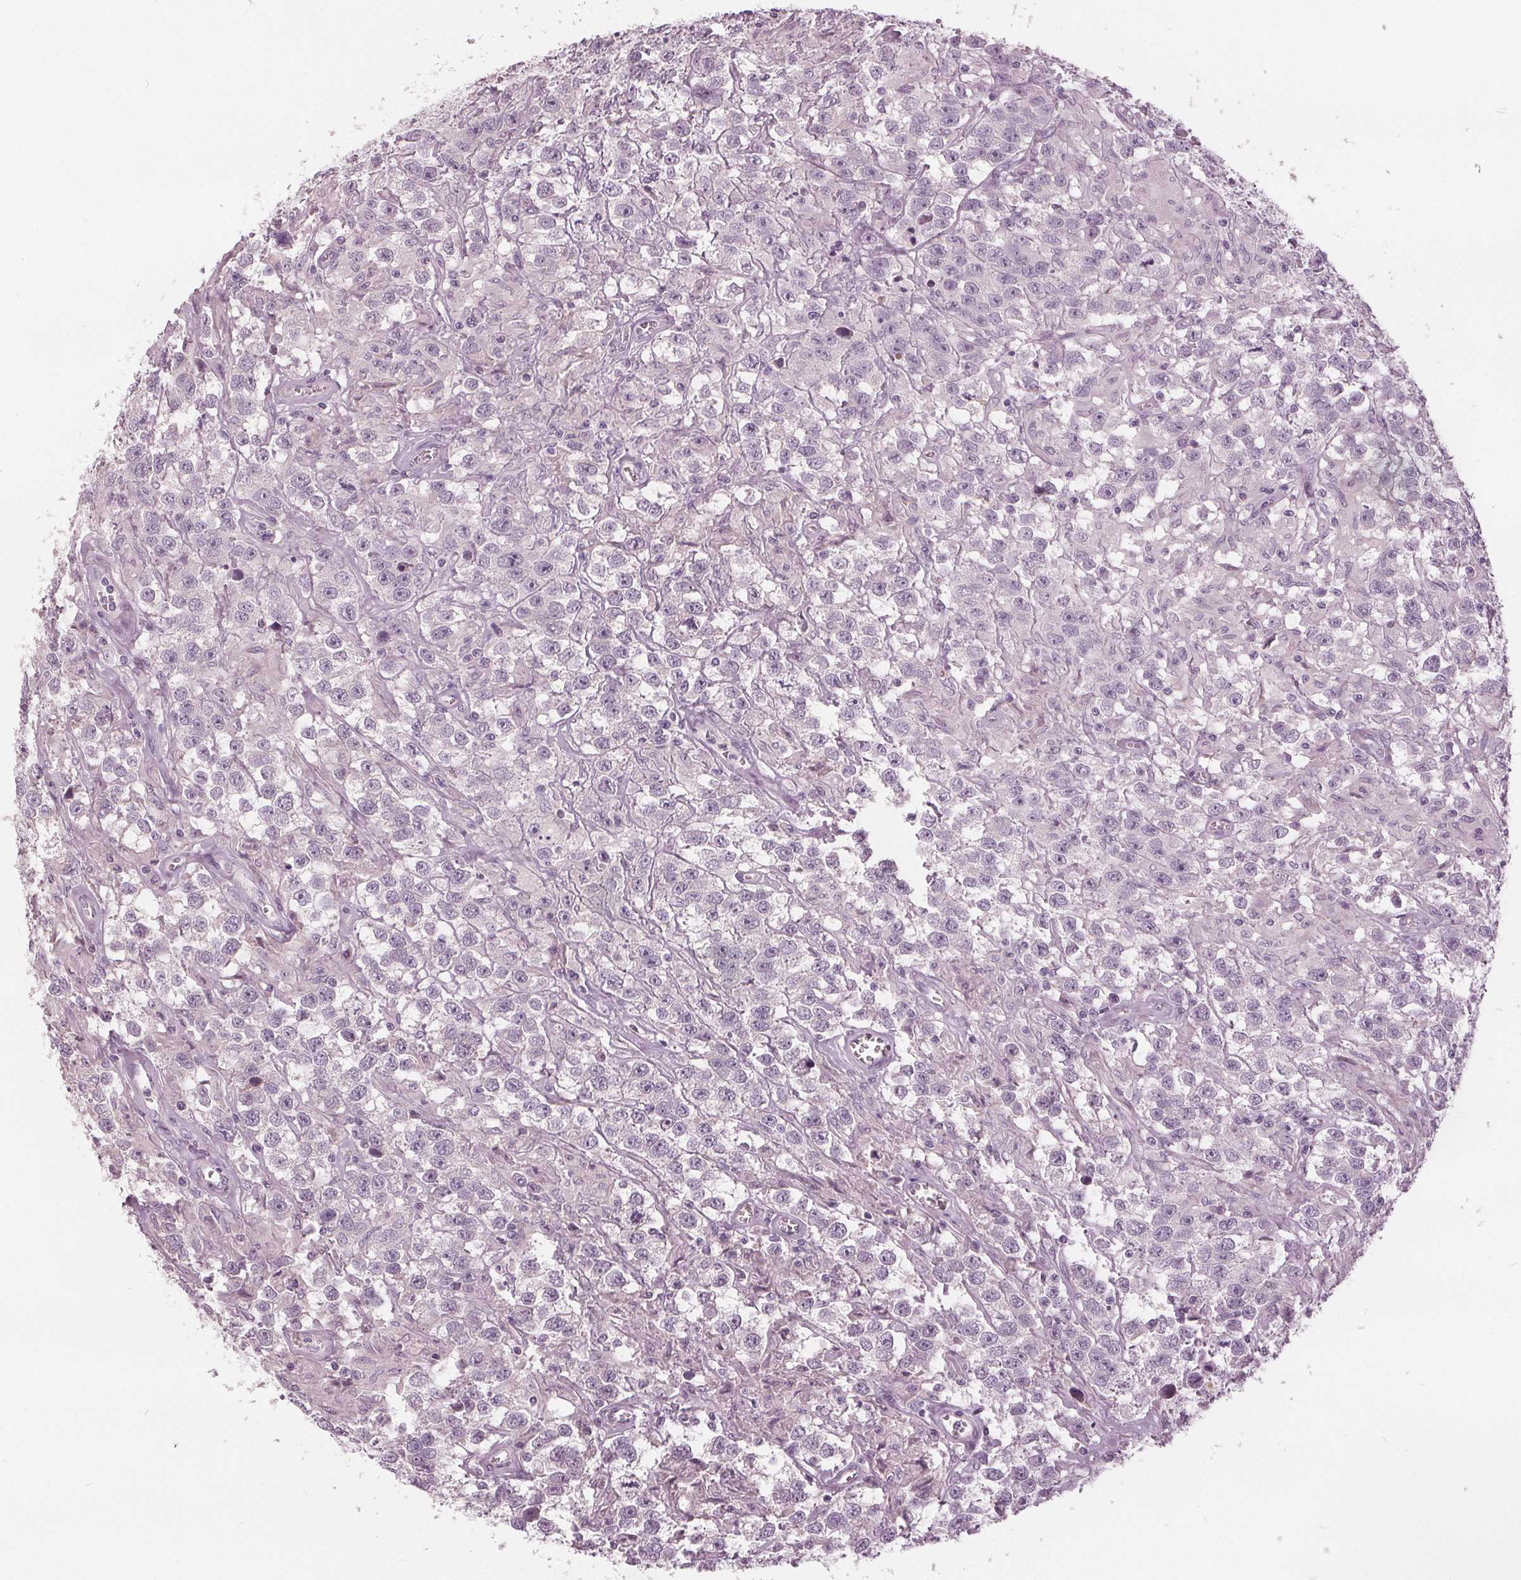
{"staining": {"intensity": "negative", "quantity": "none", "location": "none"}, "tissue": "testis cancer", "cell_type": "Tumor cells", "image_type": "cancer", "snomed": [{"axis": "morphology", "description": "Seminoma, NOS"}, {"axis": "topography", "description": "Testis"}], "caption": "Tumor cells show no significant protein expression in seminoma (testis).", "gene": "KLK13", "patient": {"sex": "male", "age": 43}}